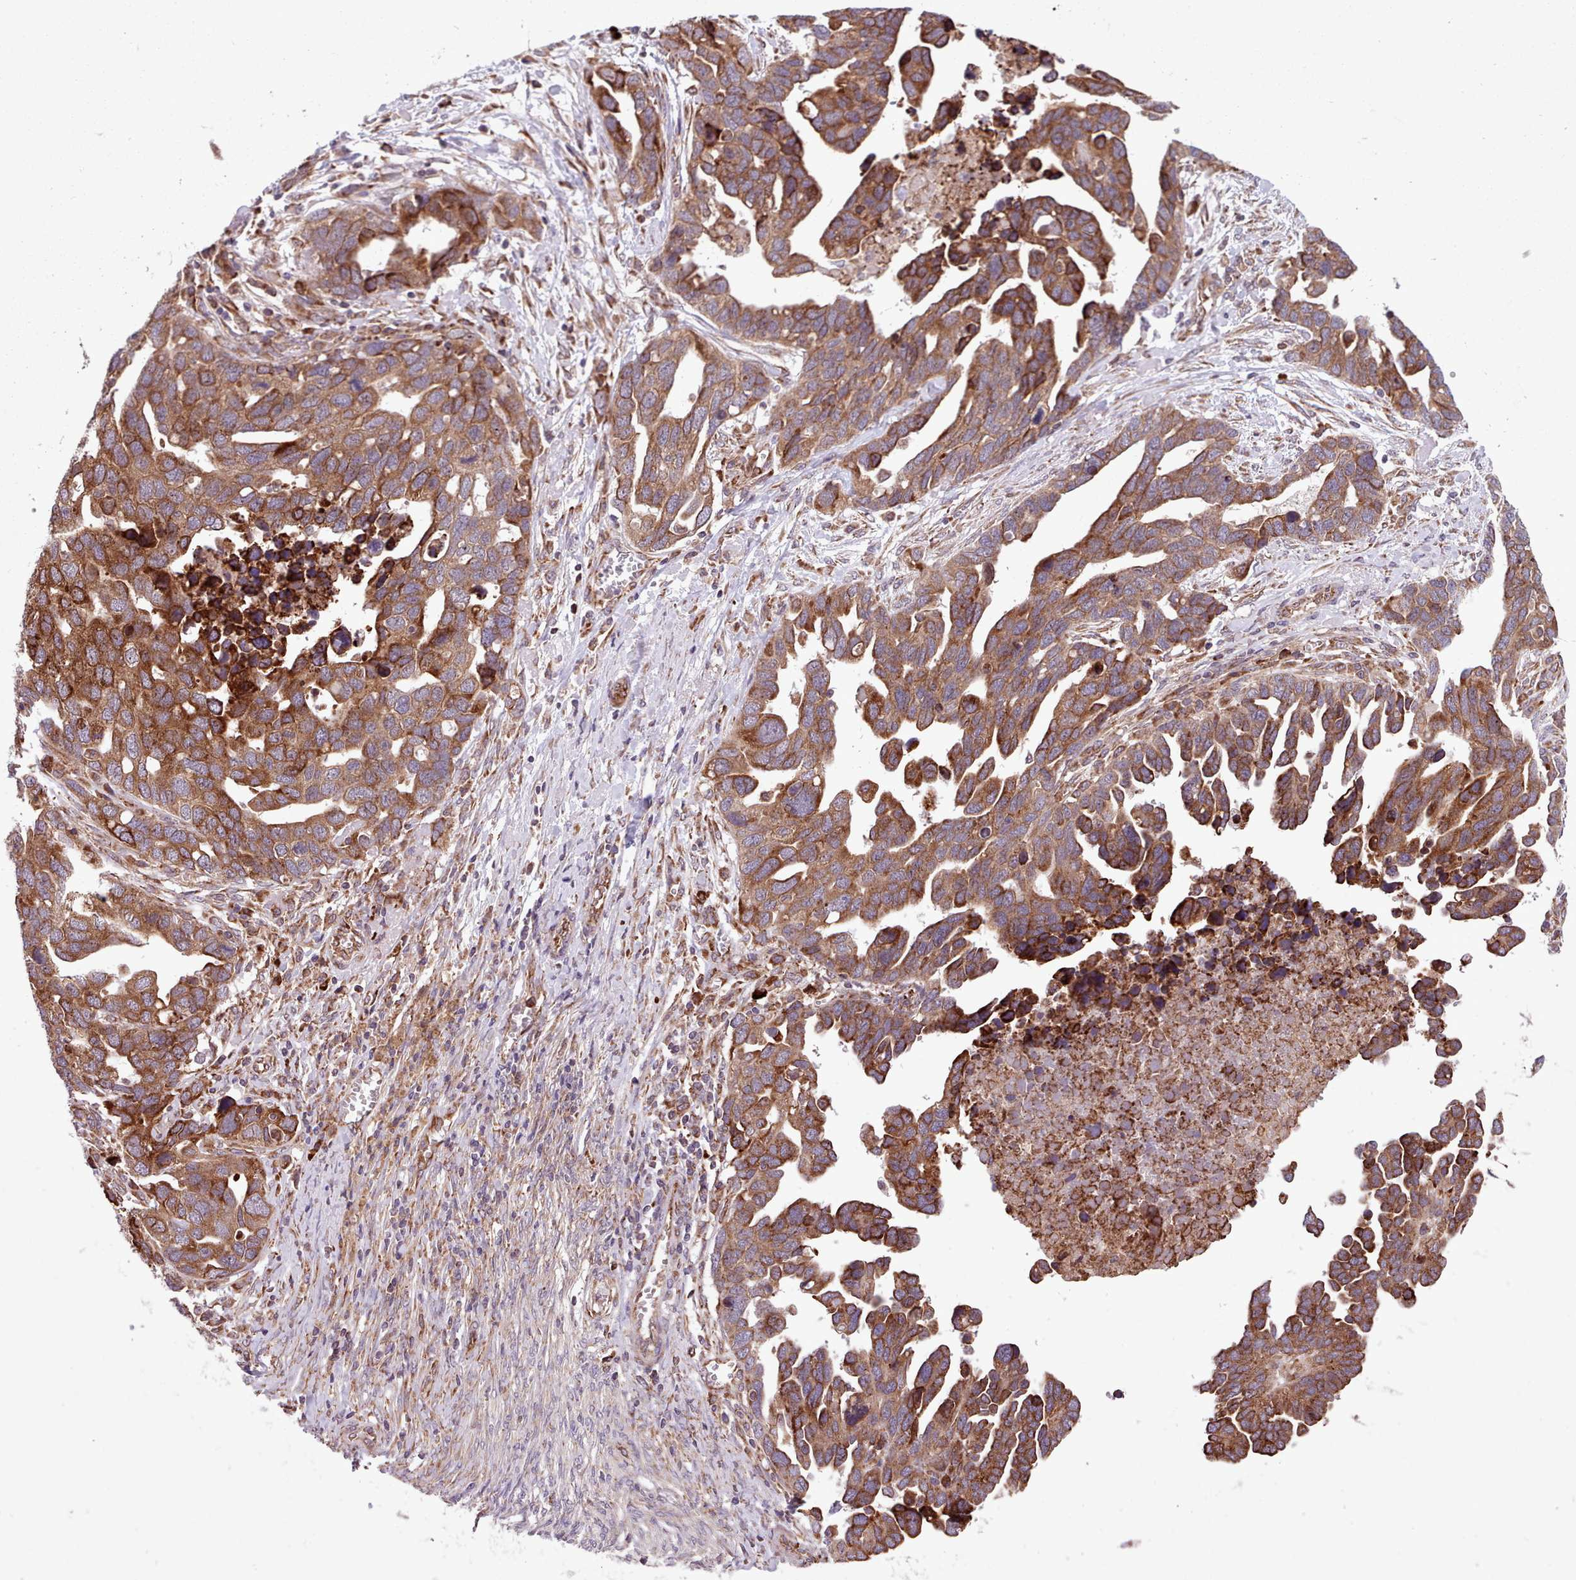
{"staining": {"intensity": "moderate", "quantity": ">75%", "location": "cytoplasmic/membranous"}, "tissue": "ovarian cancer", "cell_type": "Tumor cells", "image_type": "cancer", "snomed": [{"axis": "morphology", "description": "Cystadenocarcinoma, serous, NOS"}, {"axis": "topography", "description": "Ovary"}], "caption": "A medium amount of moderate cytoplasmic/membranous expression is appreciated in approximately >75% of tumor cells in ovarian cancer tissue.", "gene": "TTLL3", "patient": {"sex": "female", "age": 54}}